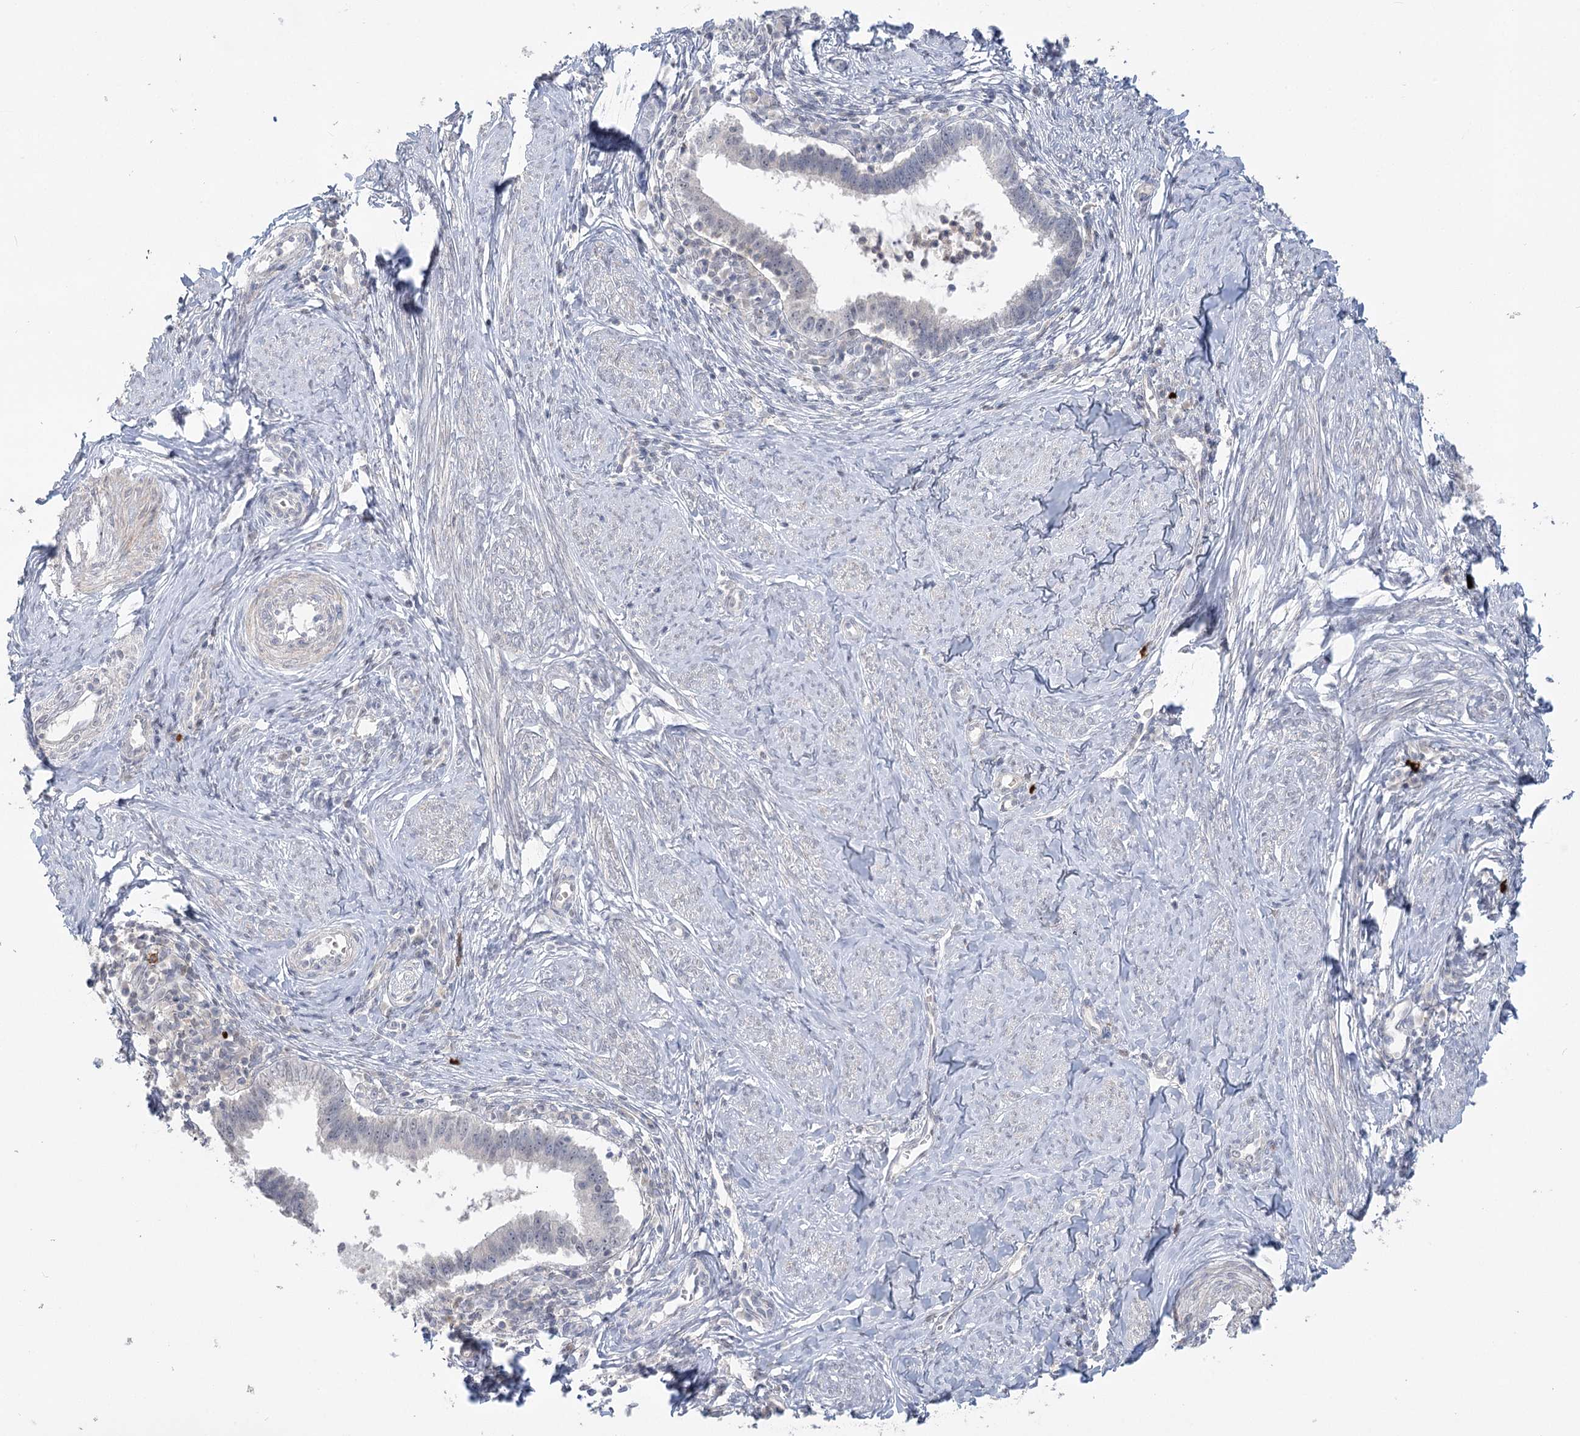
{"staining": {"intensity": "negative", "quantity": "none", "location": "none"}, "tissue": "cervical cancer", "cell_type": "Tumor cells", "image_type": "cancer", "snomed": [{"axis": "morphology", "description": "Adenocarcinoma, NOS"}, {"axis": "topography", "description": "Cervix"}], "caption": "Photomicrograph shows no protein positivity in tumor cells of cervical adenocarcinoma tissue.", "gene": "TRAF3IP1", "patient": {"sex": "female", "age": 36}}